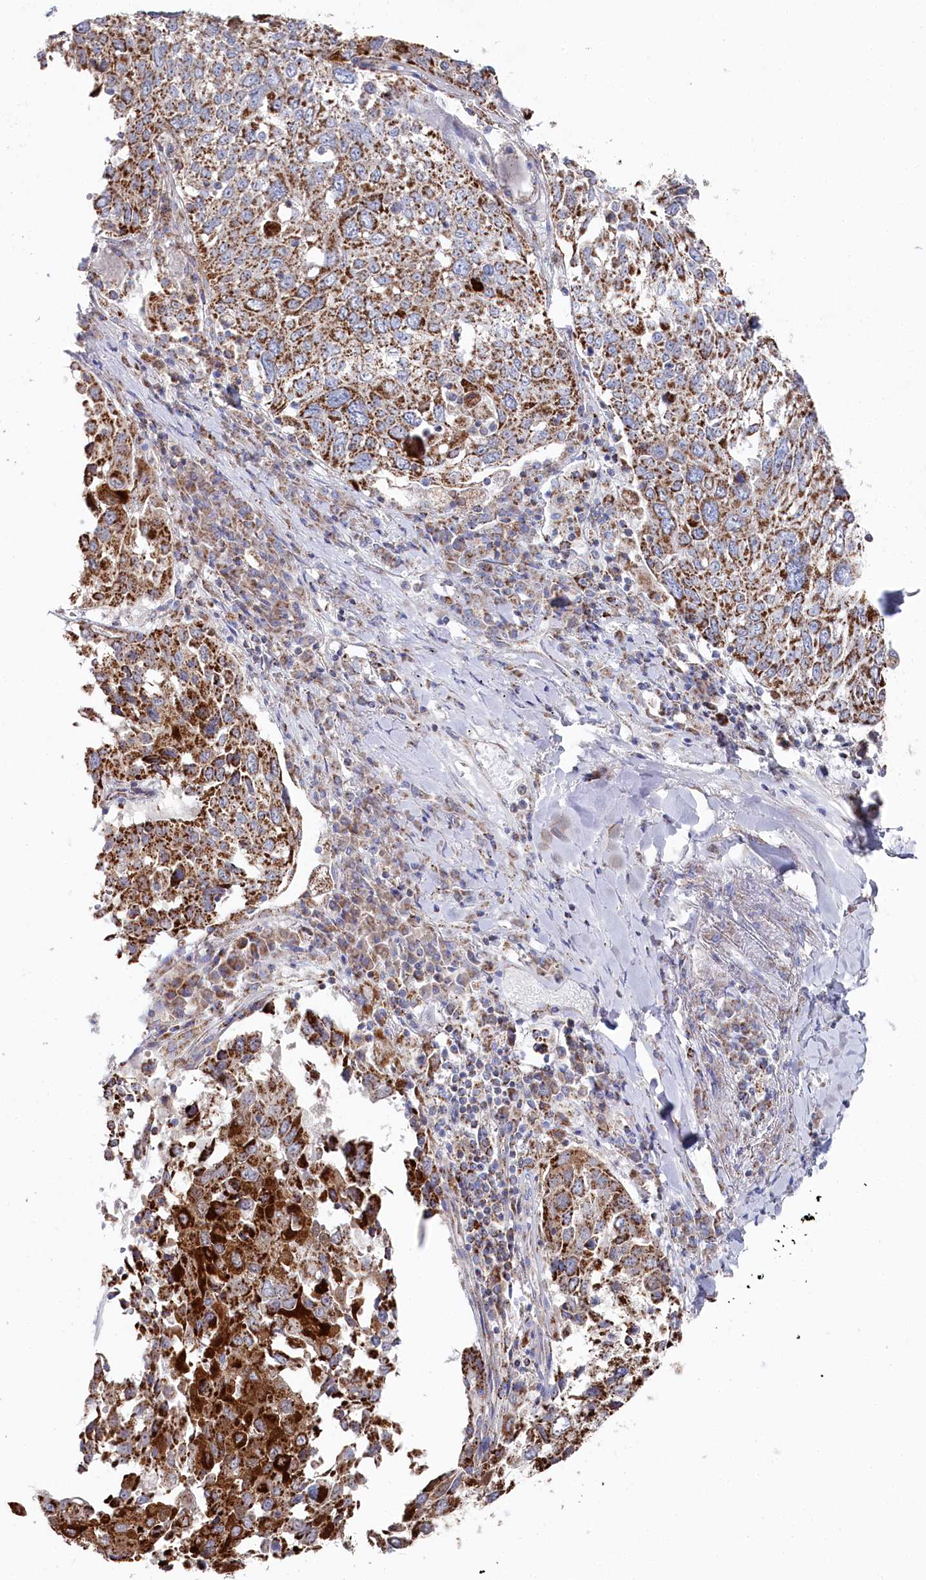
{"staining": {"intensity": "moderate", "quantity": ">75%", "location": "cytoplasmic/membranous"}, "tissue": "lung cancer", "cell_type": "Tumor cells", "image_type": "cancer", "snomed": [{"axis": "morphology", "description": "Squamous cell carcinoma, NOS"}, {"axis": "topography", "description": "Lung"}], "caption": "An image of human squamous cell carcinoma (lung) stained for a protein shows moderate cytoplasmic/membranous brown staining in tumor cells.", "gene": "GLS2", "patient": {"sex": "male", "age": 65}}